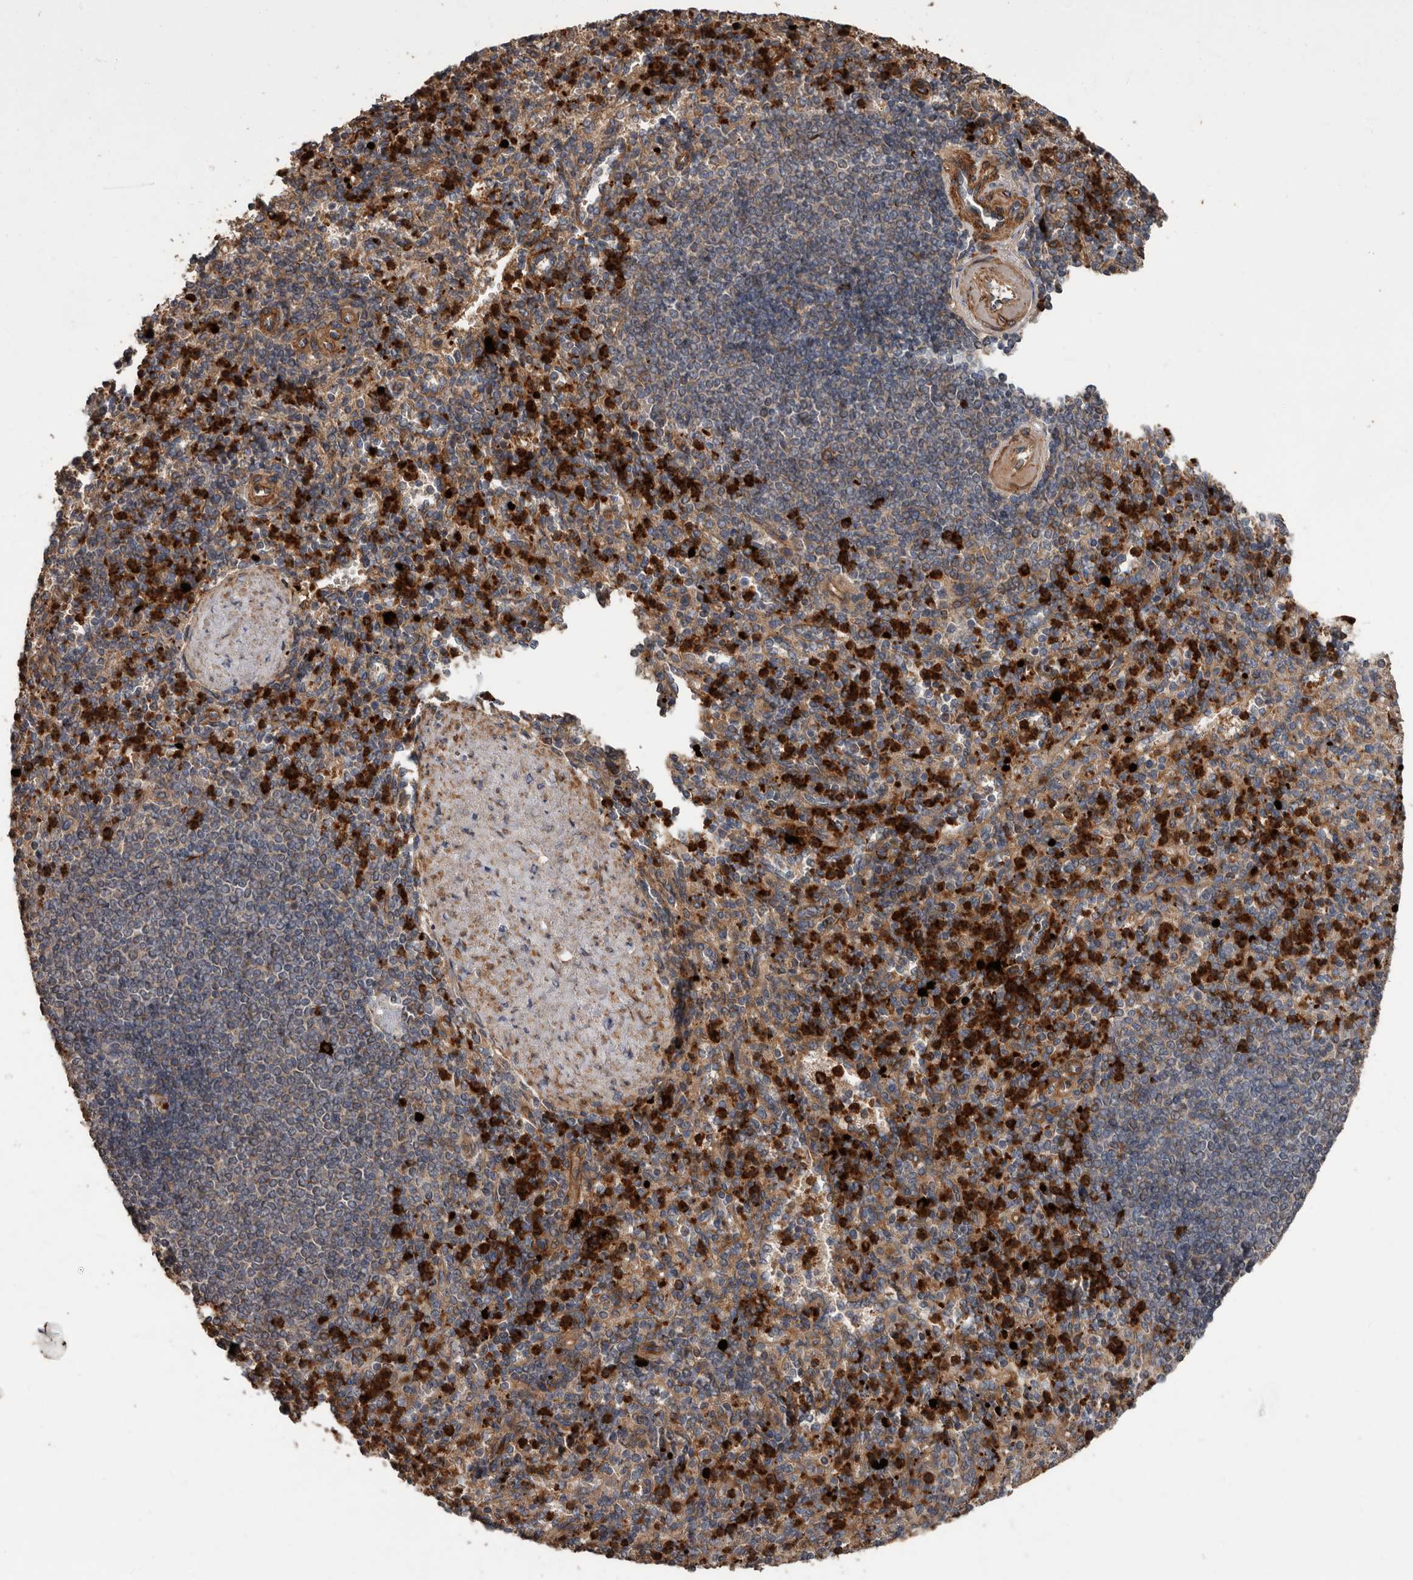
{"staining": {"intensity": "moderate", "quantity": "25%-75%", "location": "cytoplasmic/membranous"}, "tissue": "spleen", "cell_type": "Cells in red pulp", "image_type": "normal", "snomed": [{"axis": "morphology", "description": "Normal tissue, NOS"}, {"axis": "topography", "description": "Spleen"}], "caption": "IHC of benign spleen exhibits medium levels of moderate cytoplasmic/membranous expression in approximately 25%-75% of cells in red pulp. The staining is performed using DAB brown chromogen to label protein expression. The nuclei are counter-stained blue using hematoxylin.", "gene": "ARHGEF5", "patient": {"sex": "female", "age": 74}}